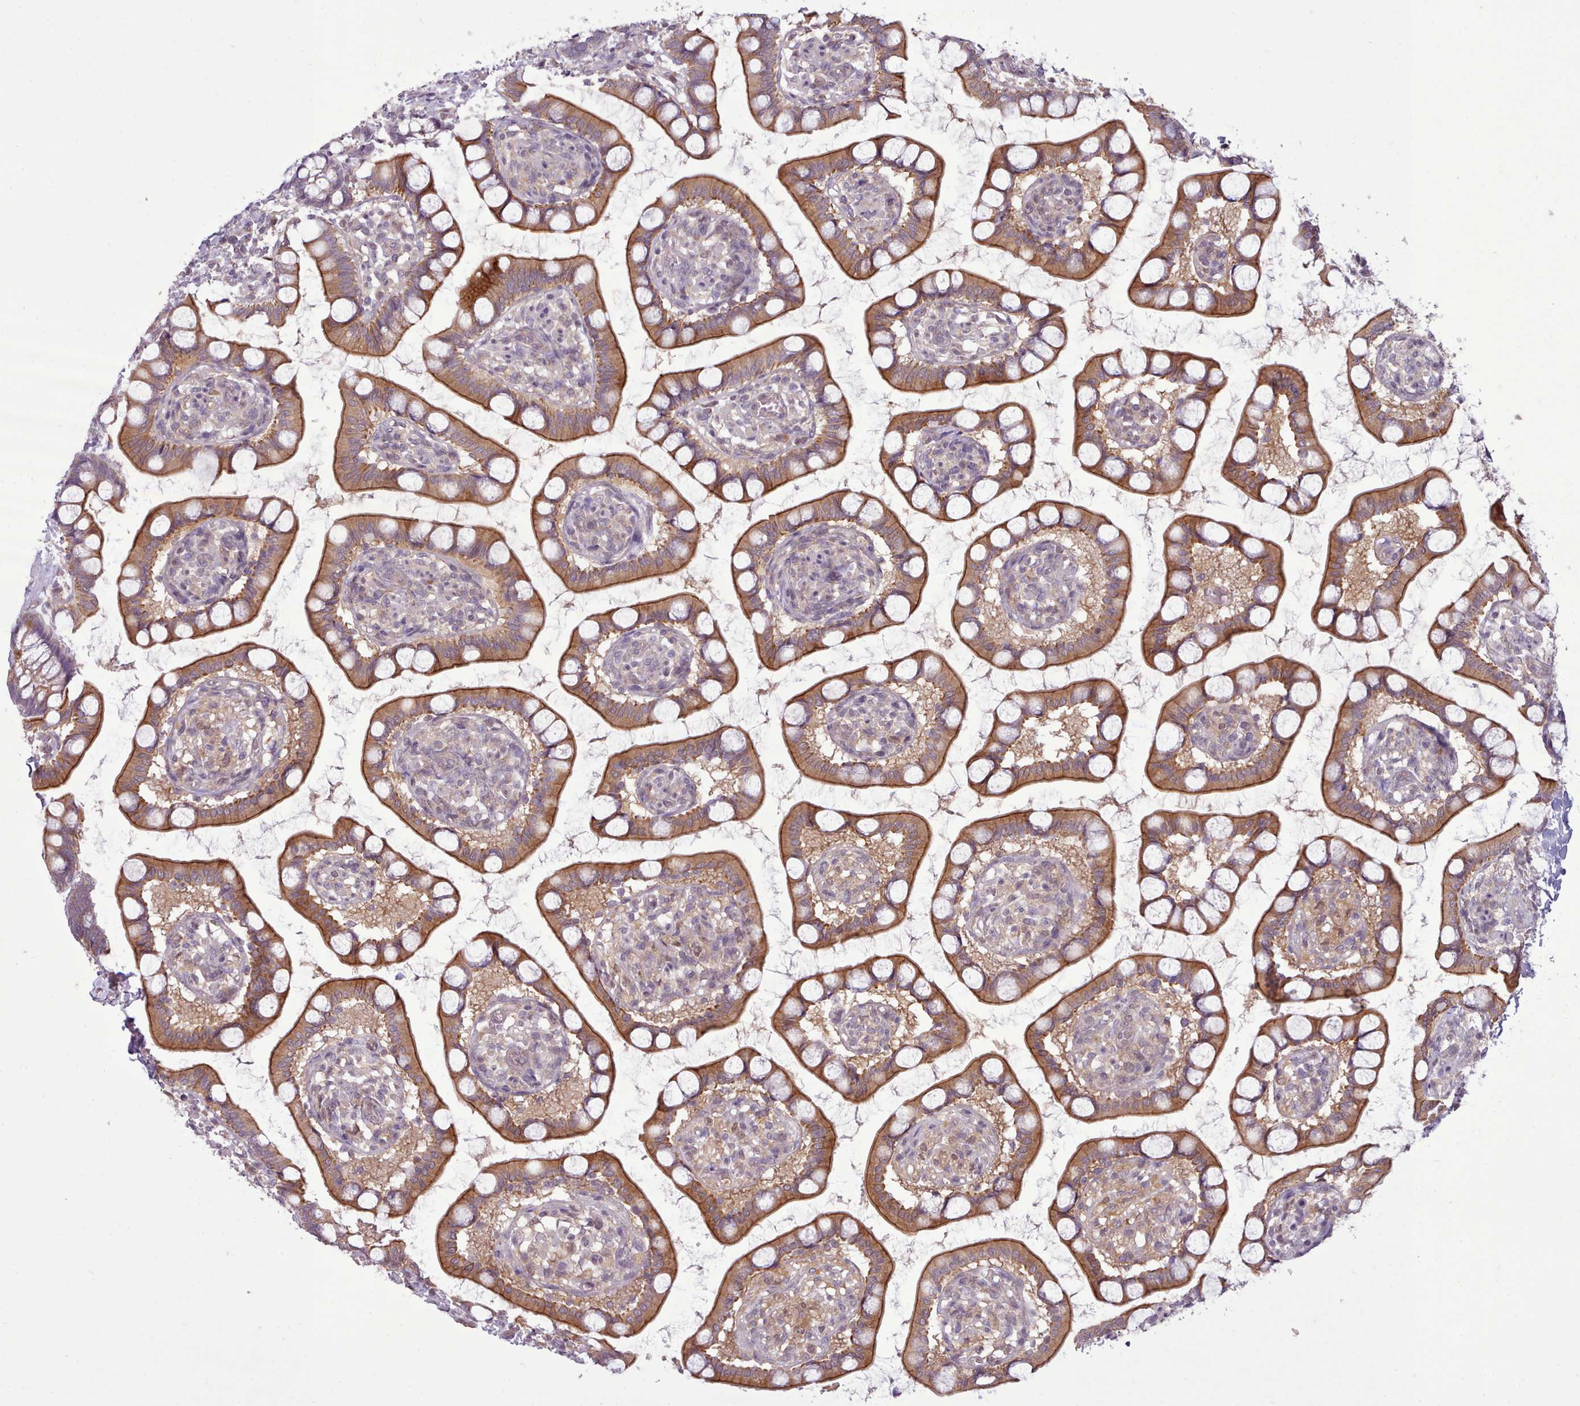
{"staining": {"intensity": "moderate", "quantity": ">75%", "location": "cytoplasmic/membranous"}, "tissue": "small intestine", "cell_type": "Glandular cells", "image_type": "normal", "snomed": [{"axis": "morphology", "description": "Normal tissue, NOS"}, {"axis": "topography", "description": "Small intestine"}], "caption": "Moderate cytoplasmic/membranous protein staining is identified in about >75% of glandular cells in small intestine. The protein of interest is shown in brown color, while the nuclei are stained blue.", "gene": "NMRK1", "patient": {"sex": "male", "age": 52}}